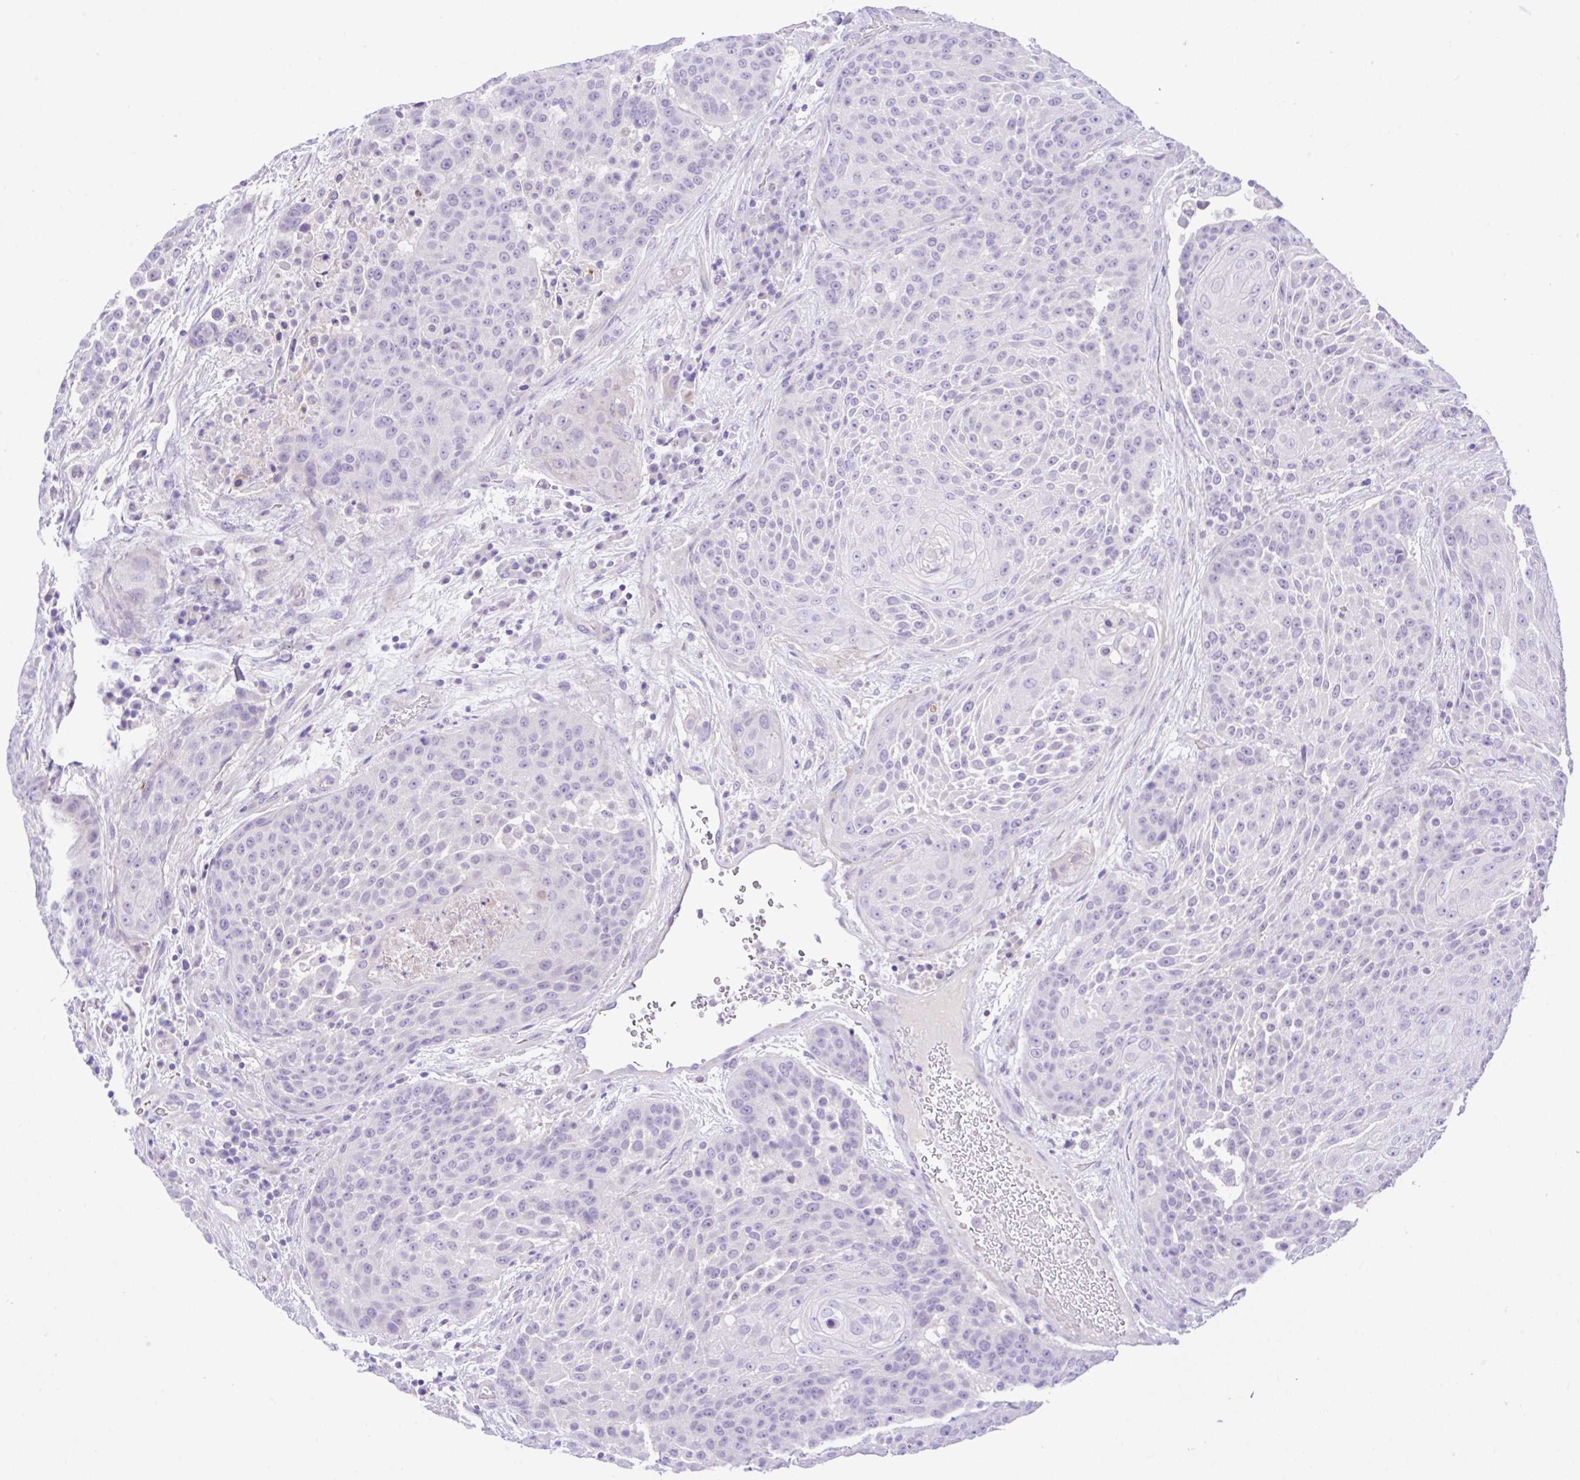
{"staining": {"intensity": "negative", "quantity": "none", "location": "none"}, "tissue": "urothelial cancer", "cell_type": "Tumor cells", "image_type": "cancer", "snomed": [{"axis": "morphology", "description": "Urothelial carcinoma, High grade"}, {"axis": "topography", "description": "Urinary bladder"}], "caption": "A high-resolution image shows IHC staining of urothelial carcinoma (high-grade), which displays no significant expression in tumor cells.", "gene": "ANO4", "patient": {"sex": "female", "age": 63}}